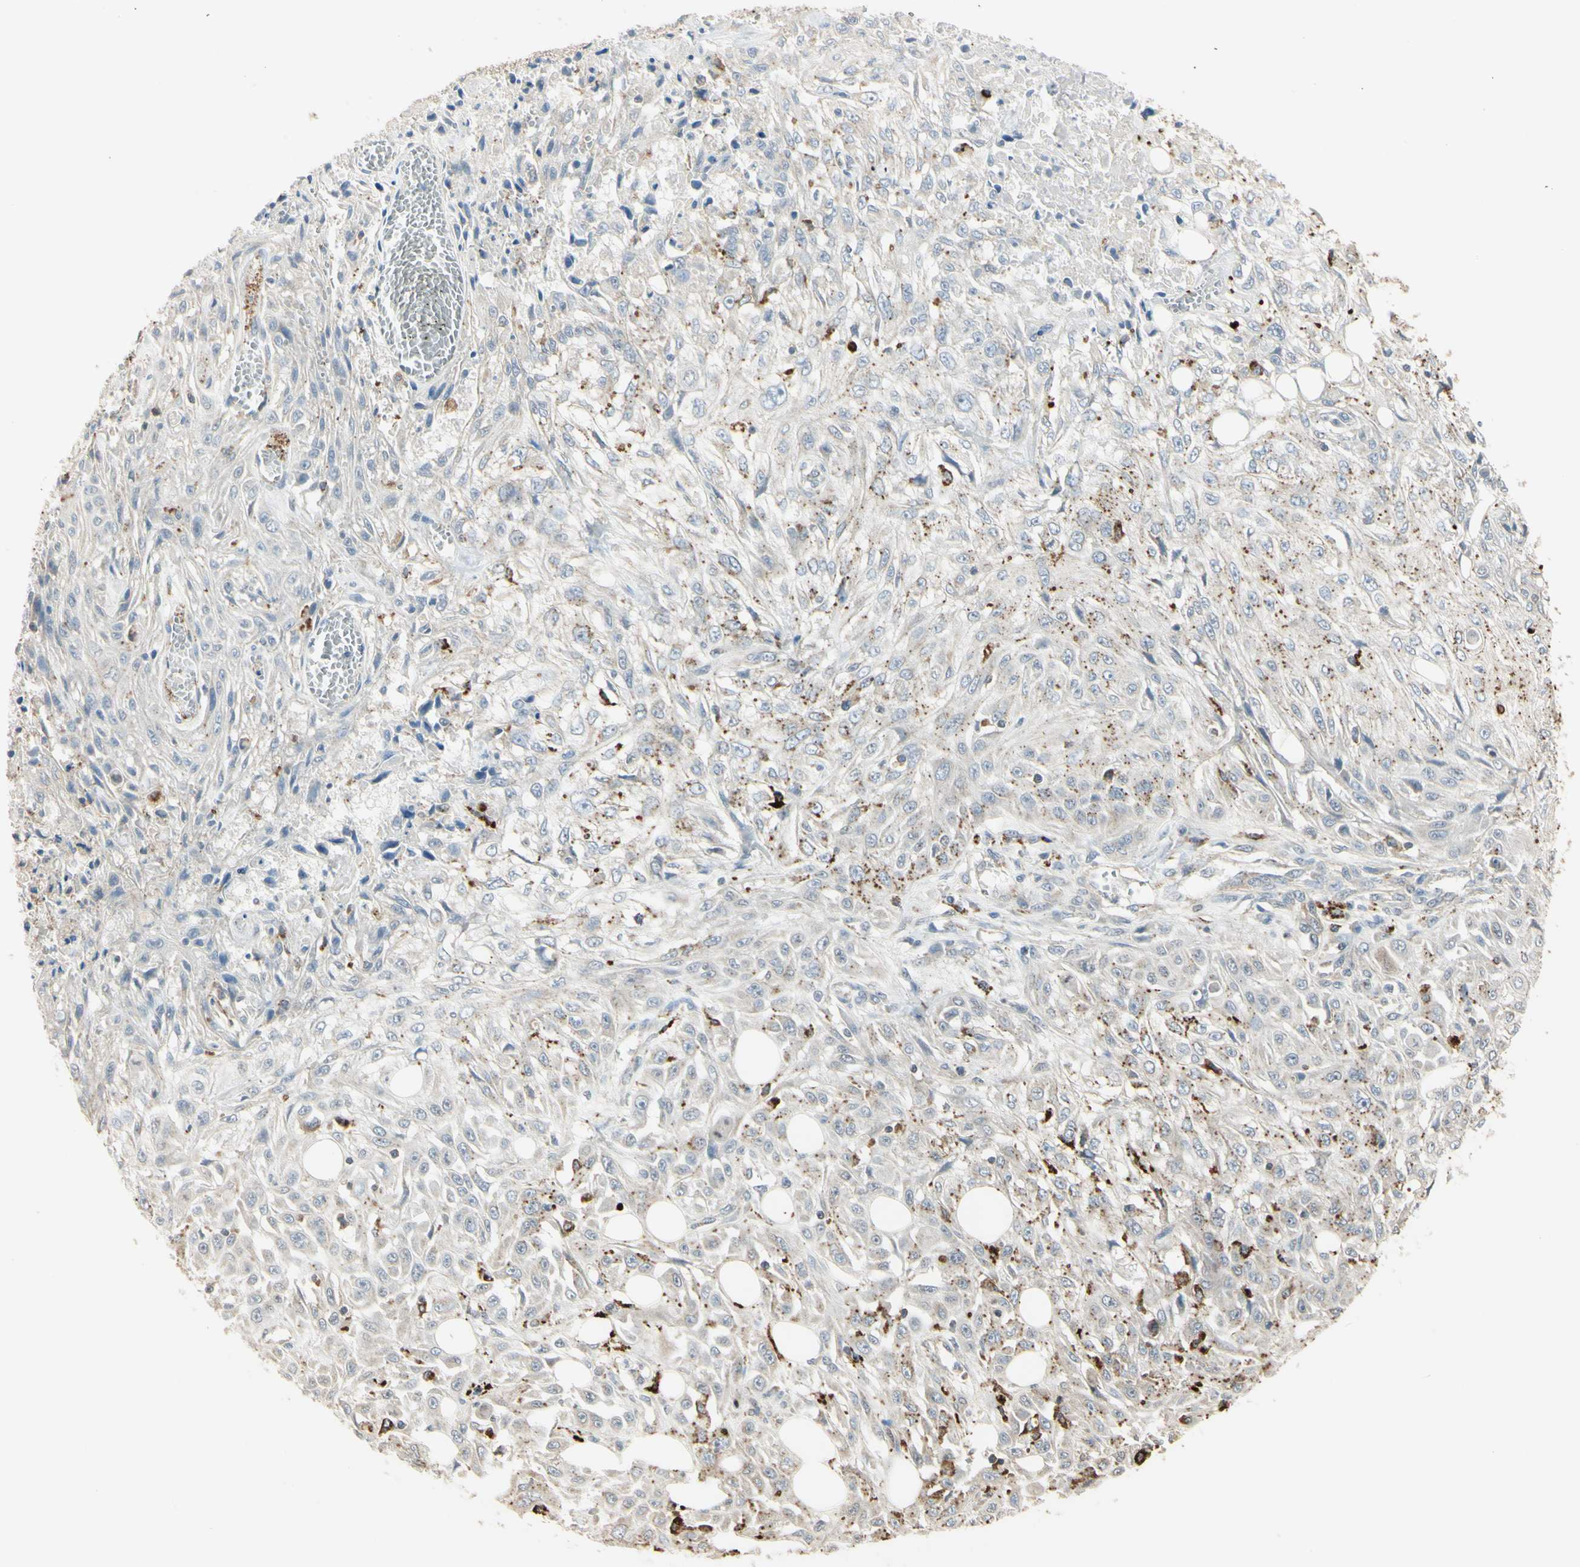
{"staining": {"intensity": "weak", "quantity": "25%-75%", "location": "cytoplasmic/membranous"}, "tissue": "skin cancer", "cell_type": "Tumor cells", "image_type": "cancer", "snomed": [{"axis": "morphology", "description": "Squamous cell carcinoma, NOS"}, {"axis": "morphology", "description": "Squamous cell carcinoma, metastatic, NOS"}, {"axis": "topography", "description": "Skin"}, {"axis": "topography", "description": "Lymph node"}], "caption": "Protein staining of squamous cell carcinoma (skin) tissue reveals weak cytoplasmic/membranous staining in about 25%-75% of tumor cells. The staining was performed using DAB (3,3'-diaminobenzidine) to visualize the protein expression in brown, while the nuclei were stained in blue with hematoxylin (Magnification: 20x).", "gene": "ANGPTL1", "patient": {"sex": "male", "age": 75}}